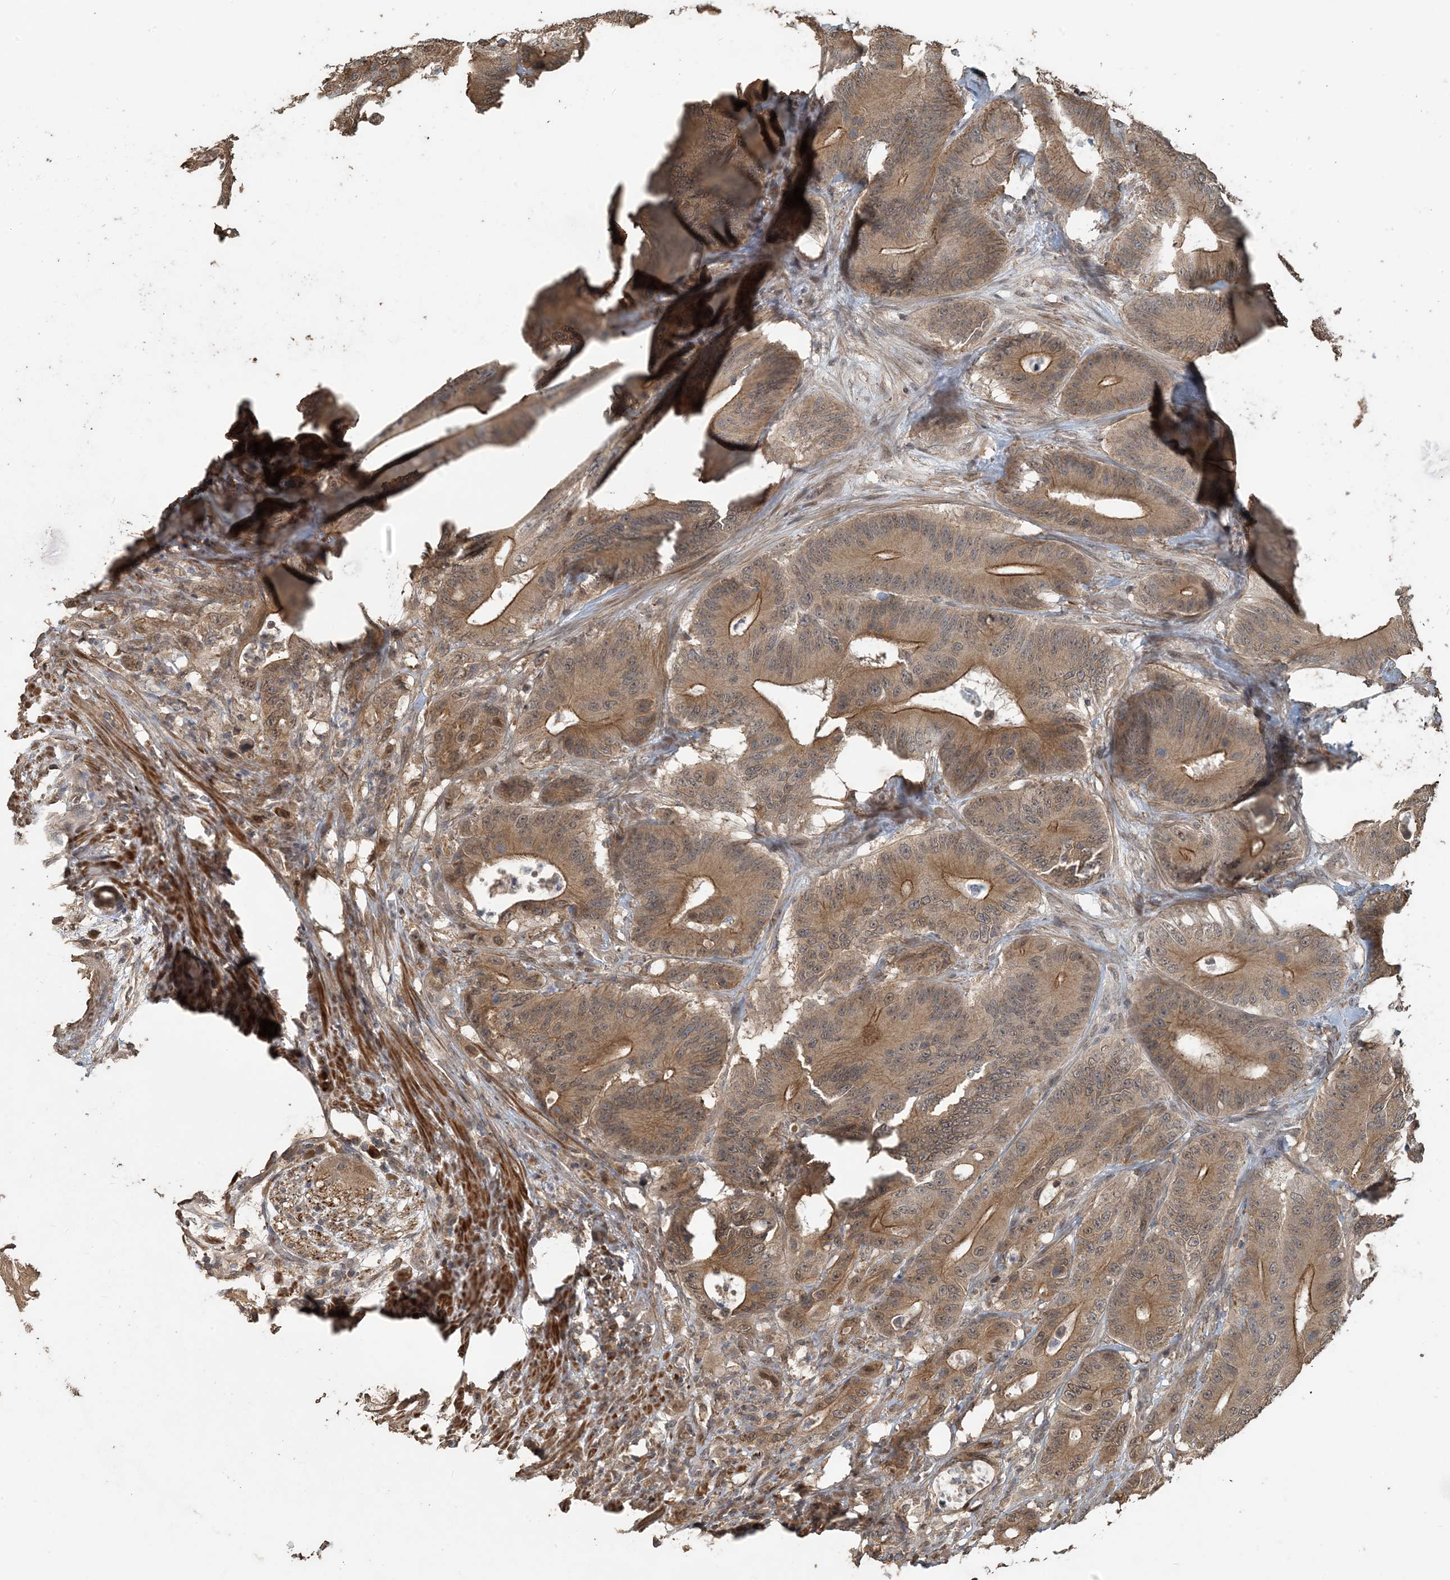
{"staining": {"intensity": "moderate", "quantity": ">75%", "location": "cytoplasmic/membranous"}, "tissue": "colorectal cancer", "cell_type": "Tumor cells", "image_type": "cancer", "snomed": [{"axis": "morphology", "description": "Adenocarcinoma, NOS"}, {"axis": "topography", "description": "Colon"}], "caption": "Protein staining by immunohistochemistry reveals moderate cytoplasmic/membranous staining in approximately >75% of tumor cells in colorectal cancer.", "gene": "ZC3H12A", "patient": {"sex": "male", "age": 83}}